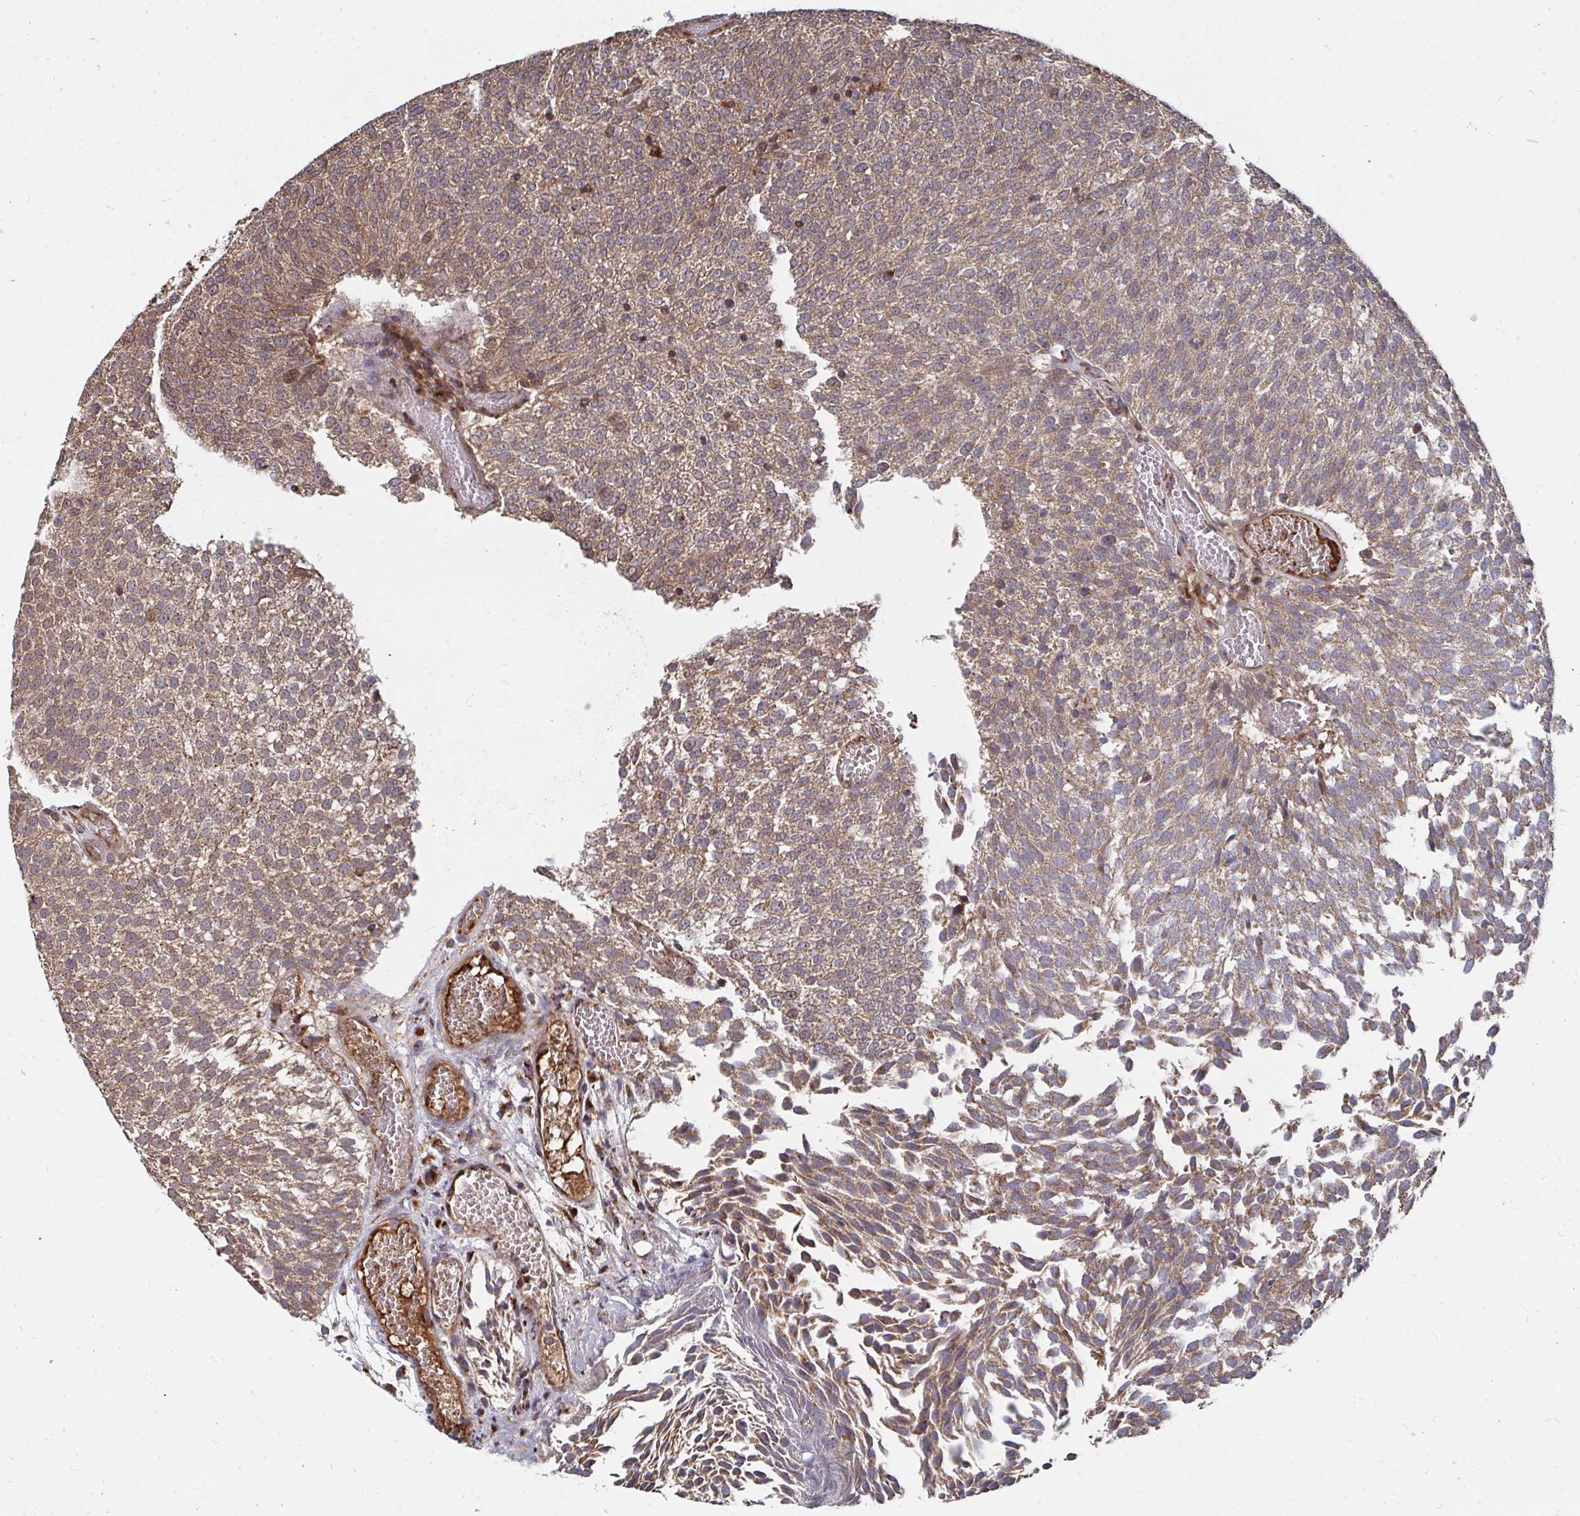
{"staining": {"intensity": "moderate", "quantity": ">75%", "location": "cytoplasmic/membranous"}, "tissue": "urothelial cancer", "cell_type": "Tumor cells", "image_type": "cancer", "snomed": [{"axis": "morphology", "description": "Urothelial carcinoma, Low grade"}, {"axis": "topography", "description": "Urinary bladder"}], "caption": "This is an image of immunohistochemistry (IHC) staining of urothelial cancer, which shows moderate positivity in the cytoplasmic/membranous of tumor cells.", "gene": "FAM89A", "patient": {"sex": "female", "age": 79}}